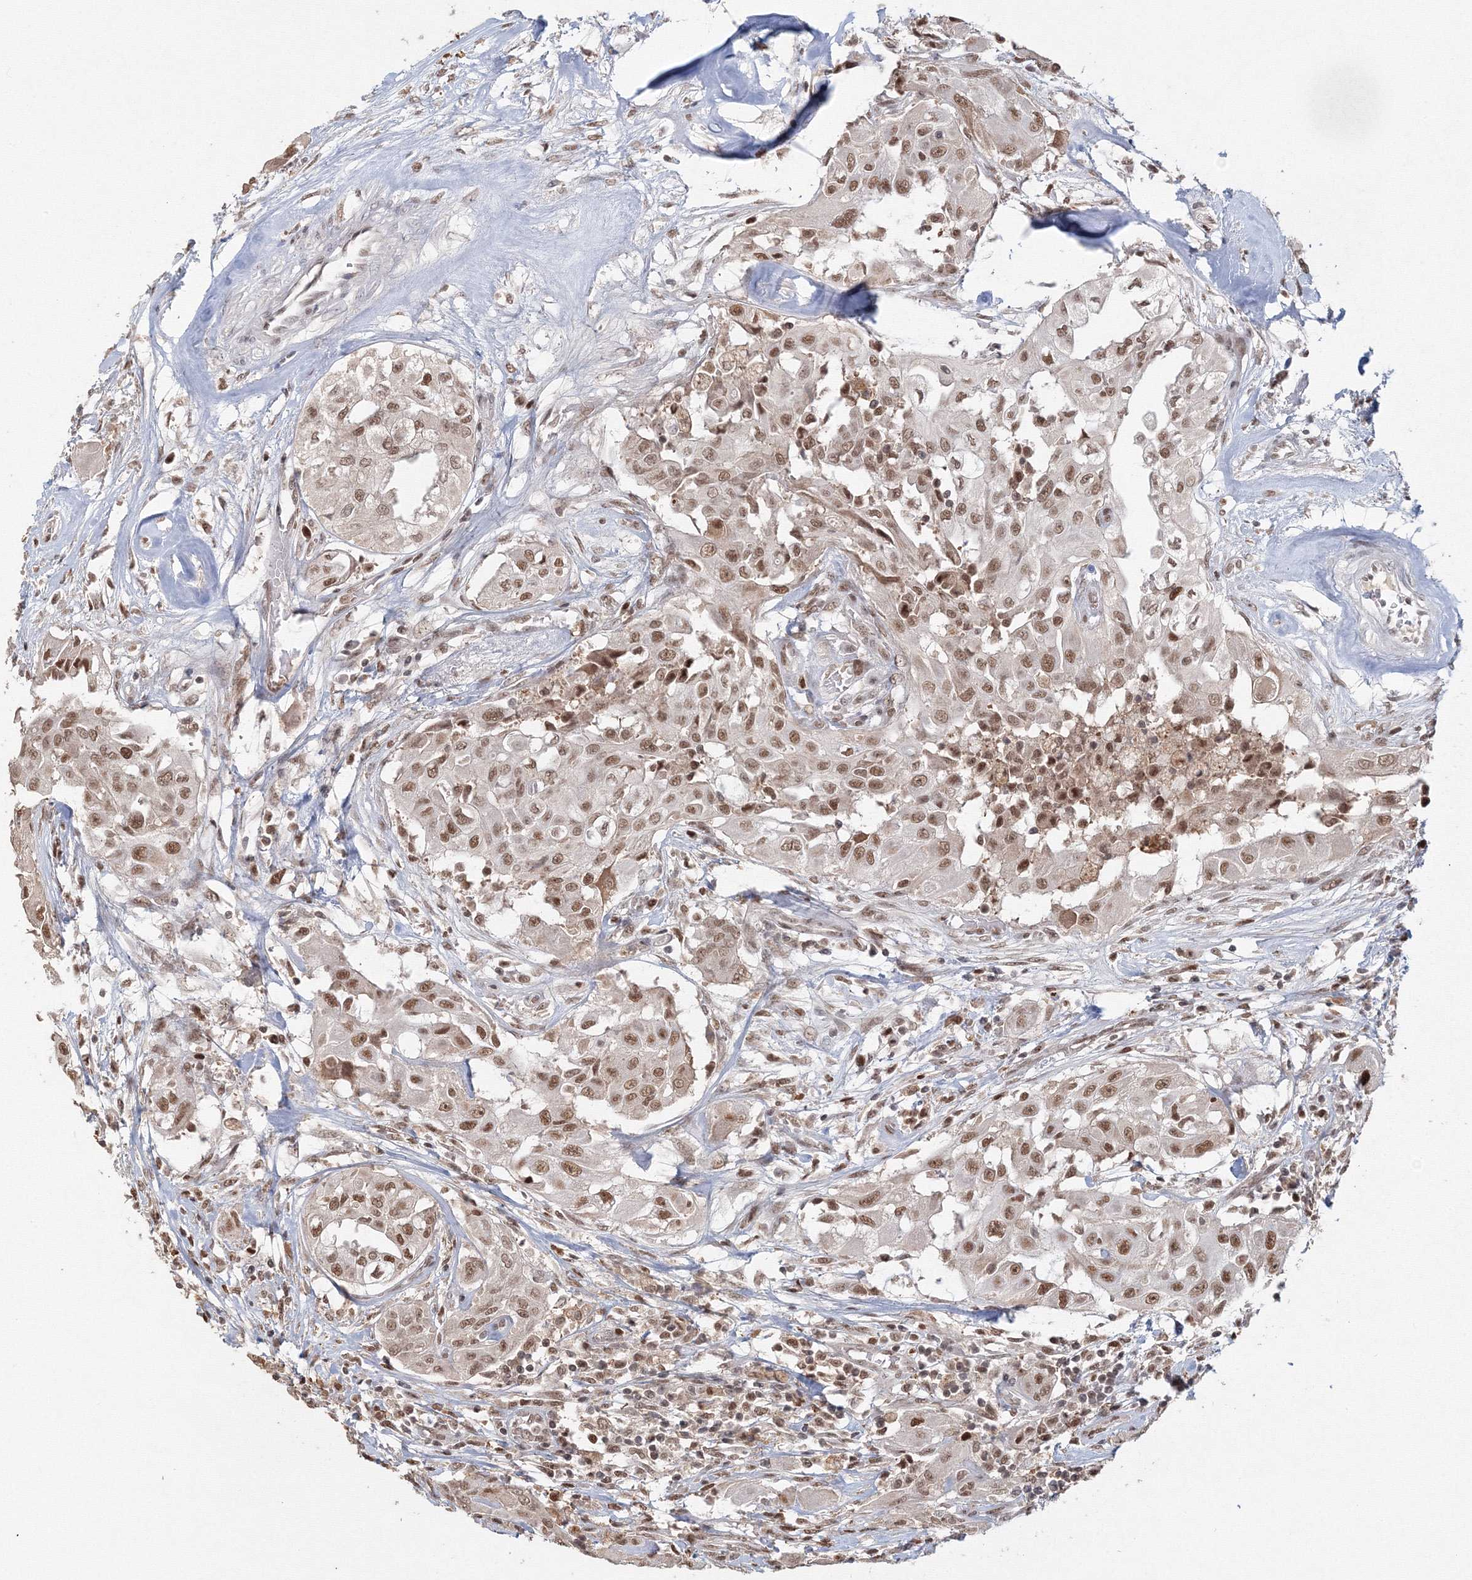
{"staining": {"intensity": "moderate", "quantity": ">75%", "location": "nuclear"}, "tissue": "thyroid cancer", "cell_type": "Tumor cells", "image_type": "cancer", "snomed": [{"axis": "morphology", "description": "Papillary adenocarcinoma, NOS"}, {"axis": "topography", "description": "Thyroid gland"}], "caption": "This image demonstrates IHC staining of thyroid papillary adenocarcinoma, with medium moderate nuclear expression in approximately >75% of tumor cells.", "gene": "IWS1", "patient": {"sex": "female", "age": 59}}